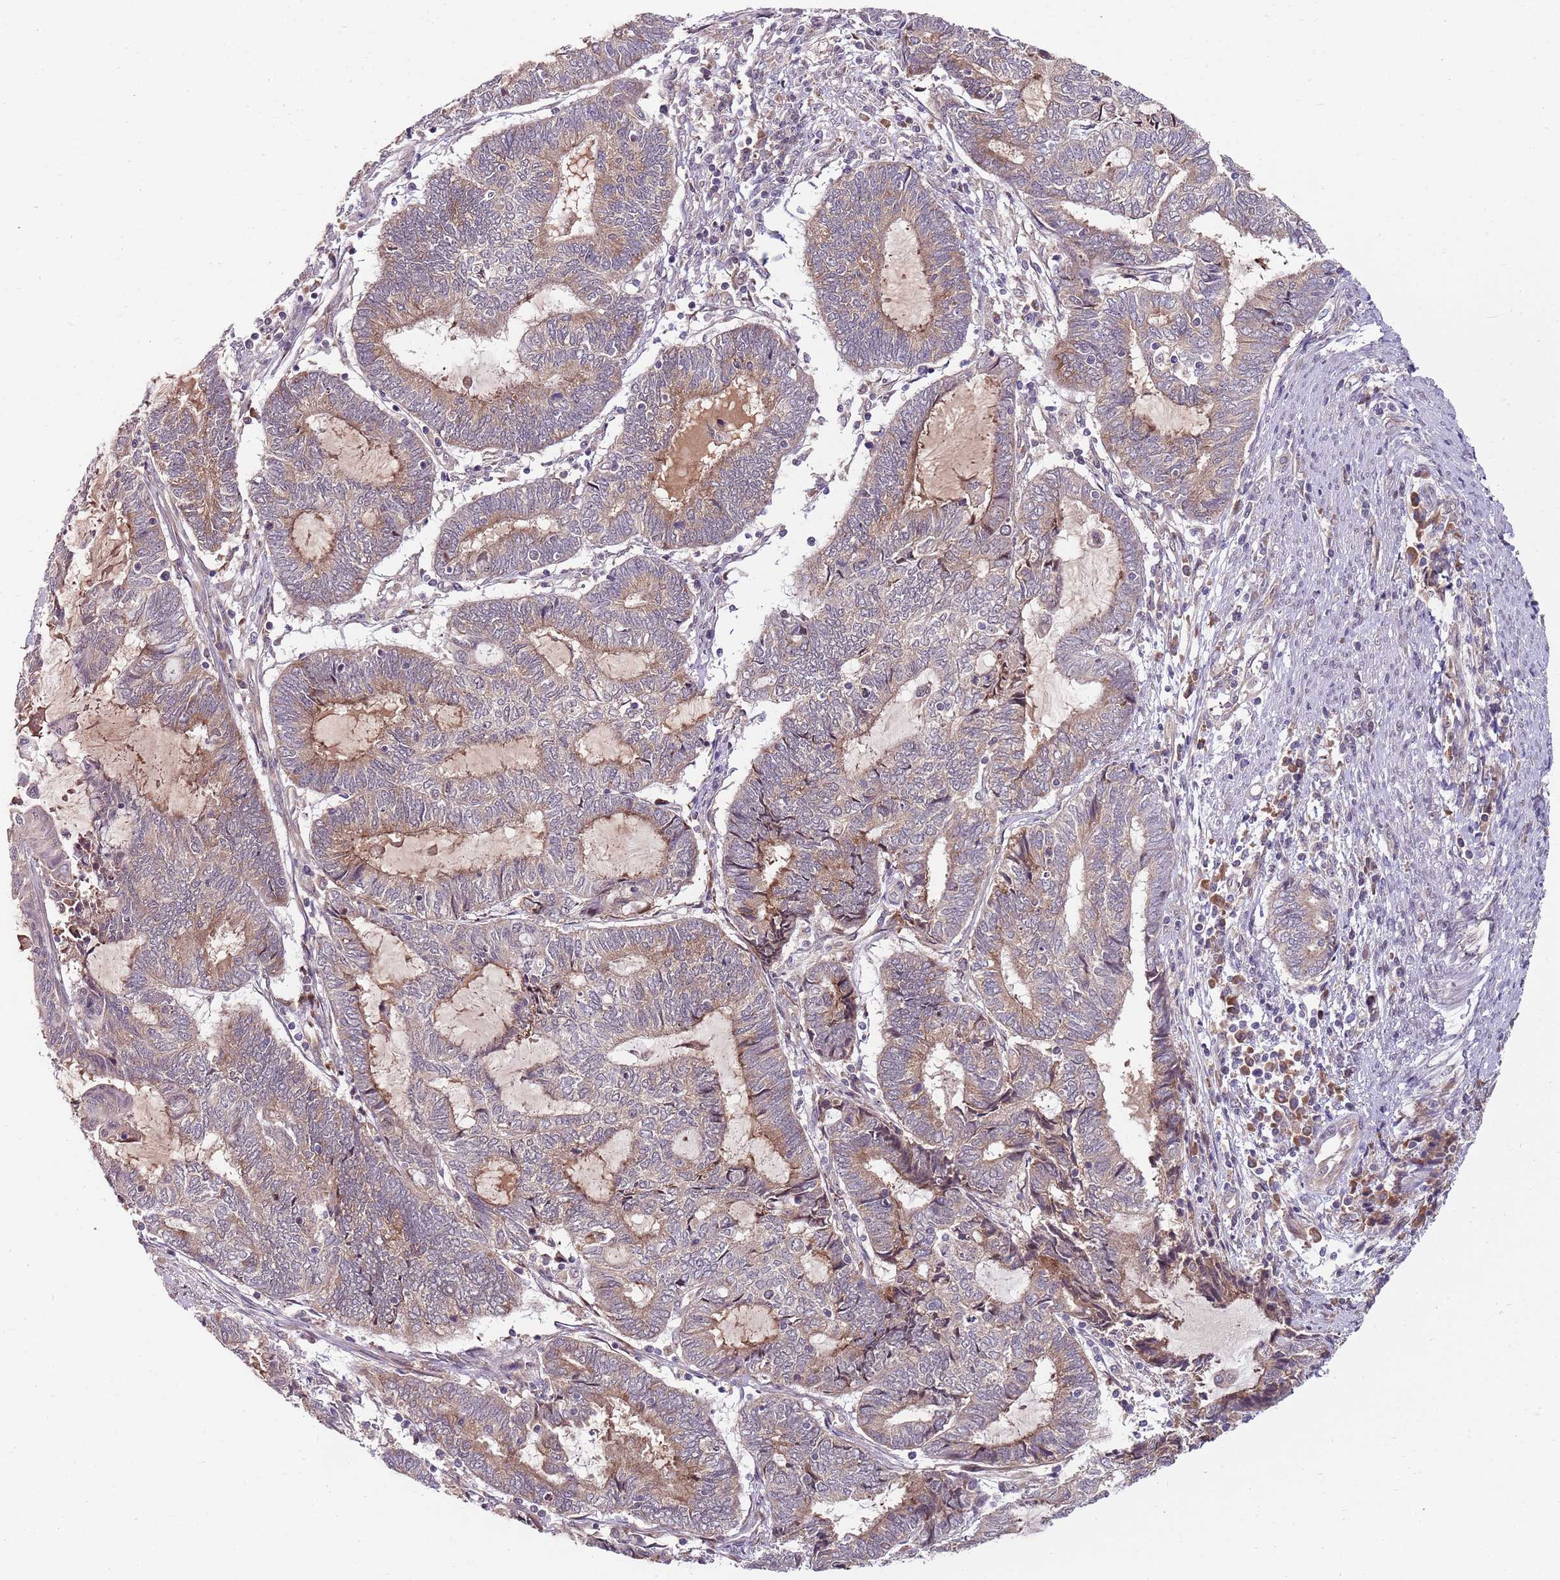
{"staining": {"intensity": "weak", "quantity": ">75%", "location": "cytoplasmic/membranous"}, "tissue": "endometrial cancer", "cell_type": "Tumor cells", "image_type": "cancer", "snomed": [{"axis": "morphology", "description": "Adenocarcinoma, NOS"}, {"axis": "topography", "description": "Uterus"}, {"axis": "topography", "description": "Endometrium"}], "caption": "This micrograph demonstrates endometrial cancer stained with immunohistochemistry to label a protein in brown. The cytoplasmic/membranous of tumor cells show weak positivity for the protein. Nuclei are counter-stained blue.", "gene": "FBXL22", "patient": {"sex": "female", "age": 70}}